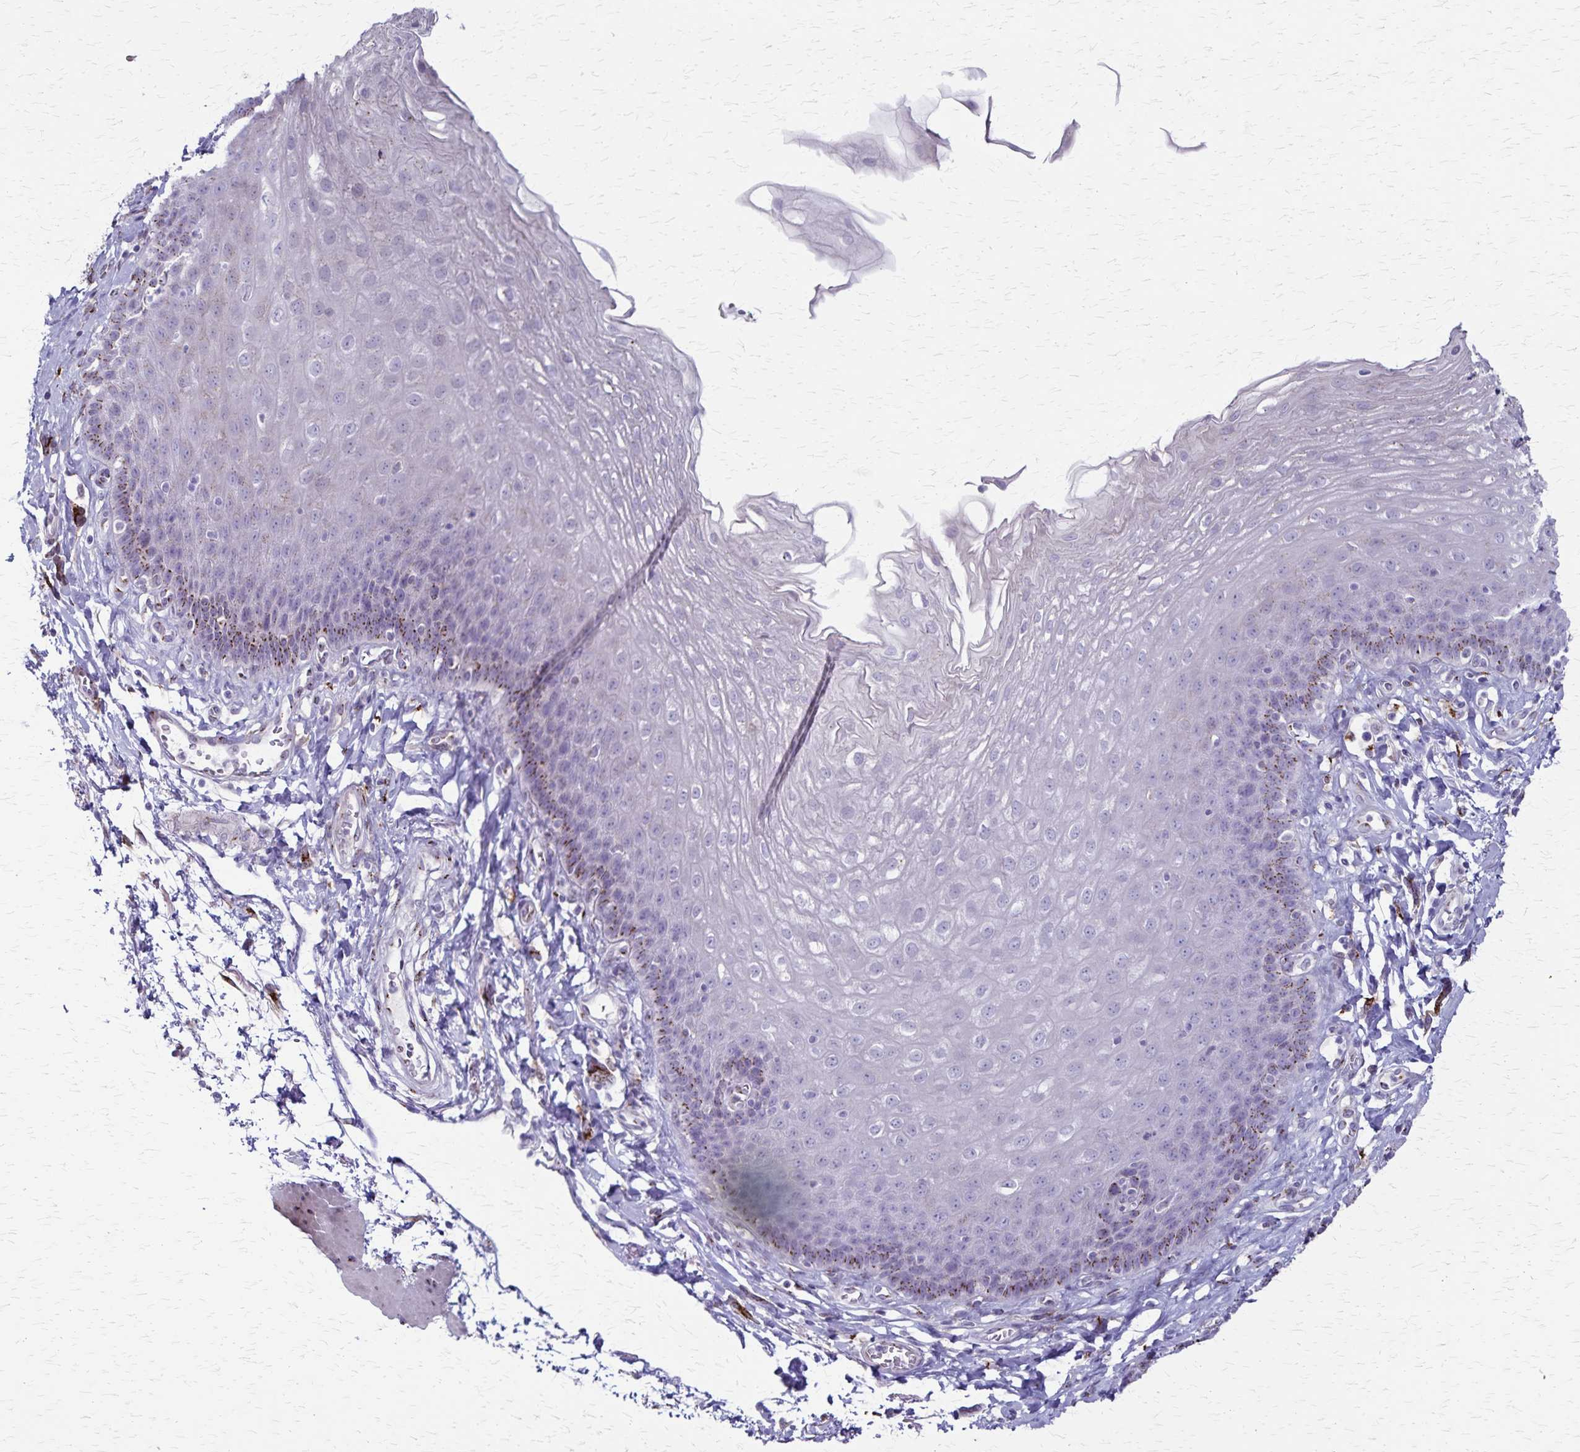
{"staining": {"intensity": "moderate", "quantity": "<25%", "location": "cytoplasmic/membranous"}, "tissue": "esophagus", "cell_type": "Squamous epithelial cells", "image_type": "normal", "snomed": [{"axis": "morphology", "description": "Normal tissue, NOS"}, {"axis": "topography", "description": "Esophagus"}], "caption": "The immunohistochemical stain highlights moderate cytoplasmic/membranous expression in squamous epithelial cells of benign esophagus. The staining is performed using DAB brown chromogen to label protein expression. The nuclei are counter-stained blue using hematoxylin.", "gene": "MCFD2", "patient": {"sex": "female", "age": 81}}